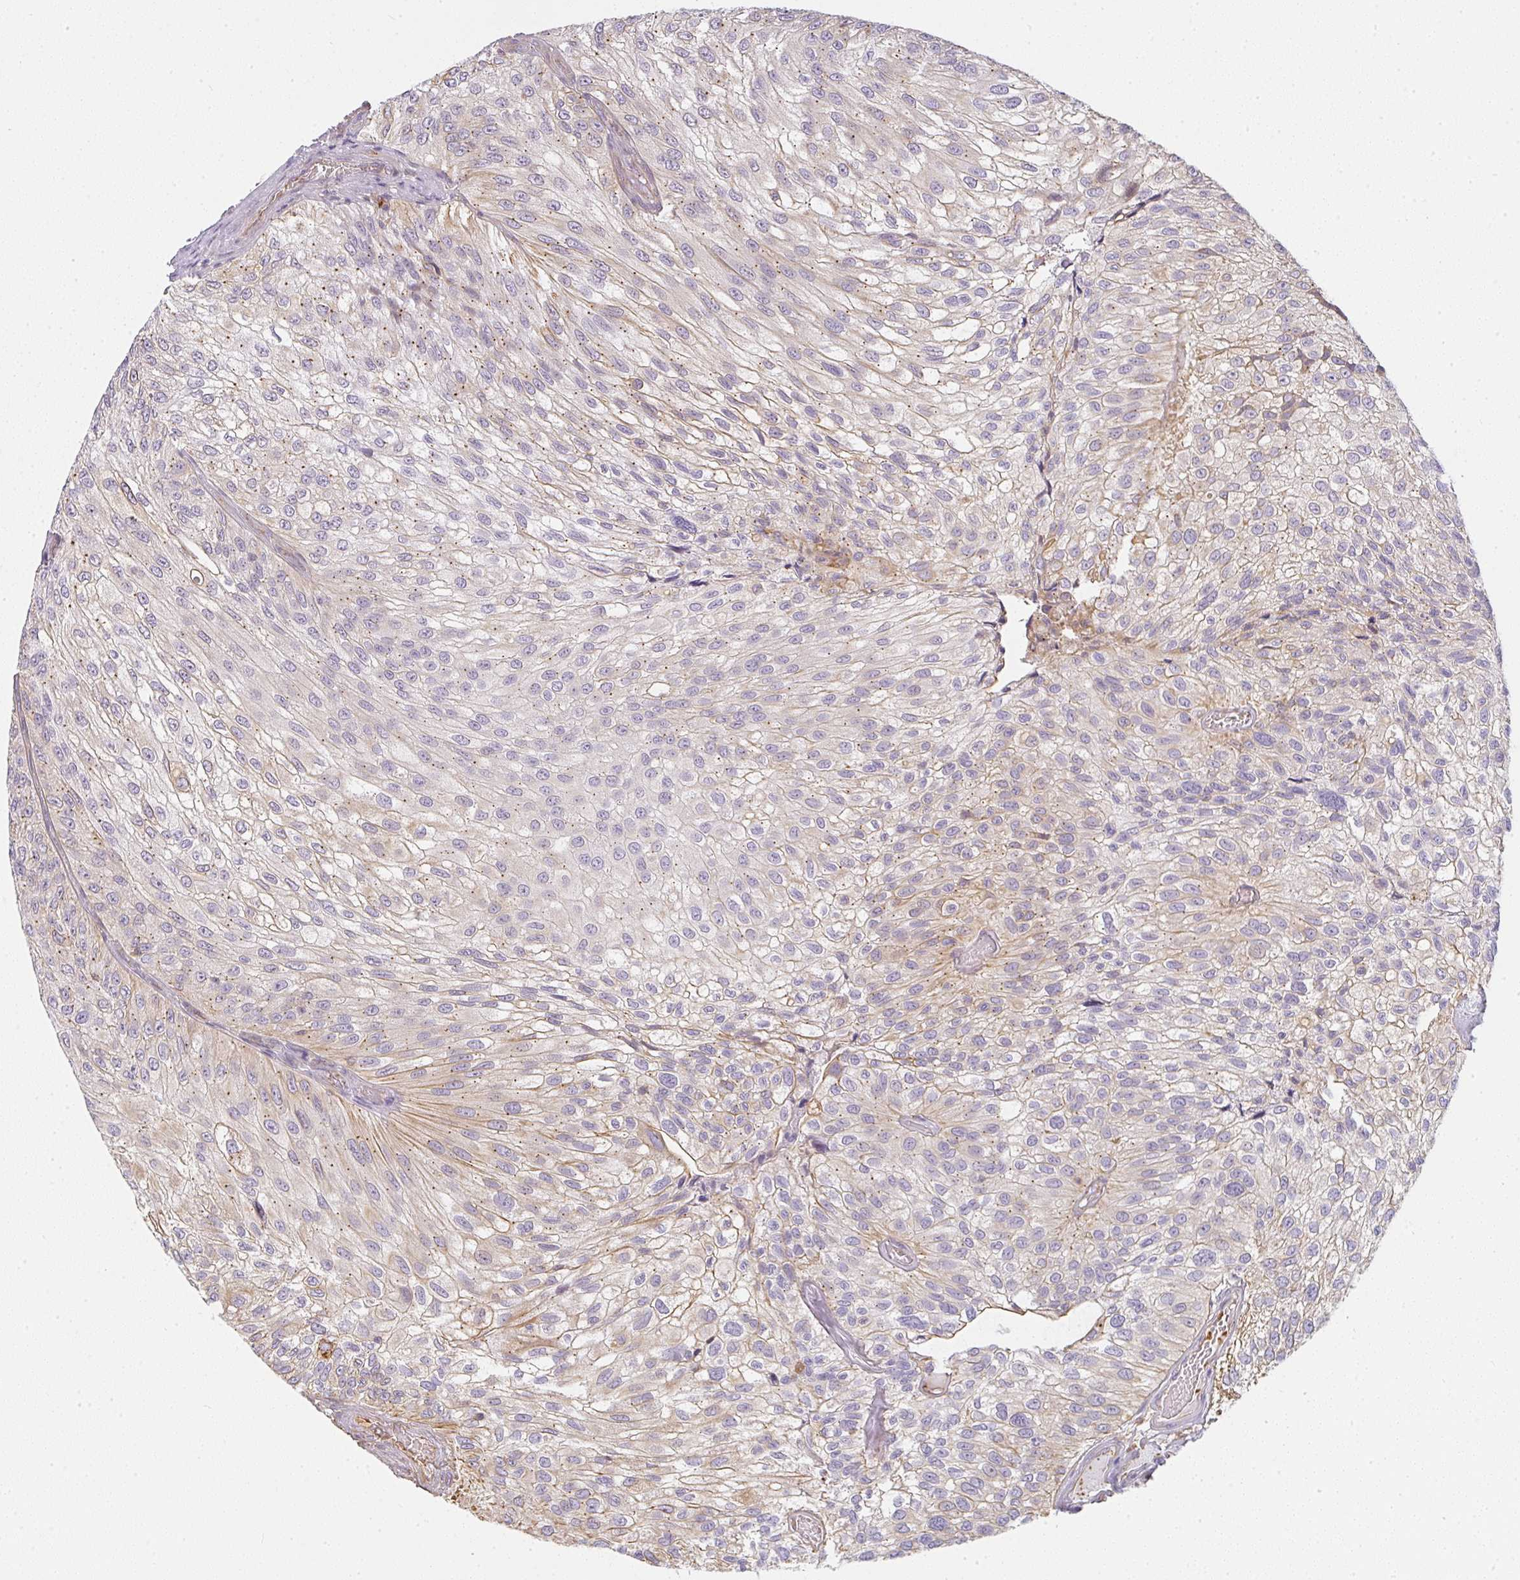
{"staining": {"intensity": "weak", "quantity": "25%-75%", "location": "cytoplasmic/membranous"}, "tissue": "urothelial cancer", "cell_type": "Tumor cells", "image_type": "cancer", "snomed": [{"axis": "morphology", "description": "Urothelial carcinoma, NOS"}, {"axis": "topography", "description": "Urinary bladder"}], "caption": "An image of human urothelial cancer stained for a protein exhibits weak cytoplasmic/membranous brown staining in tumor cells.", "gene": "SULF1", "patient": {"sex": "male", "age": 87}}